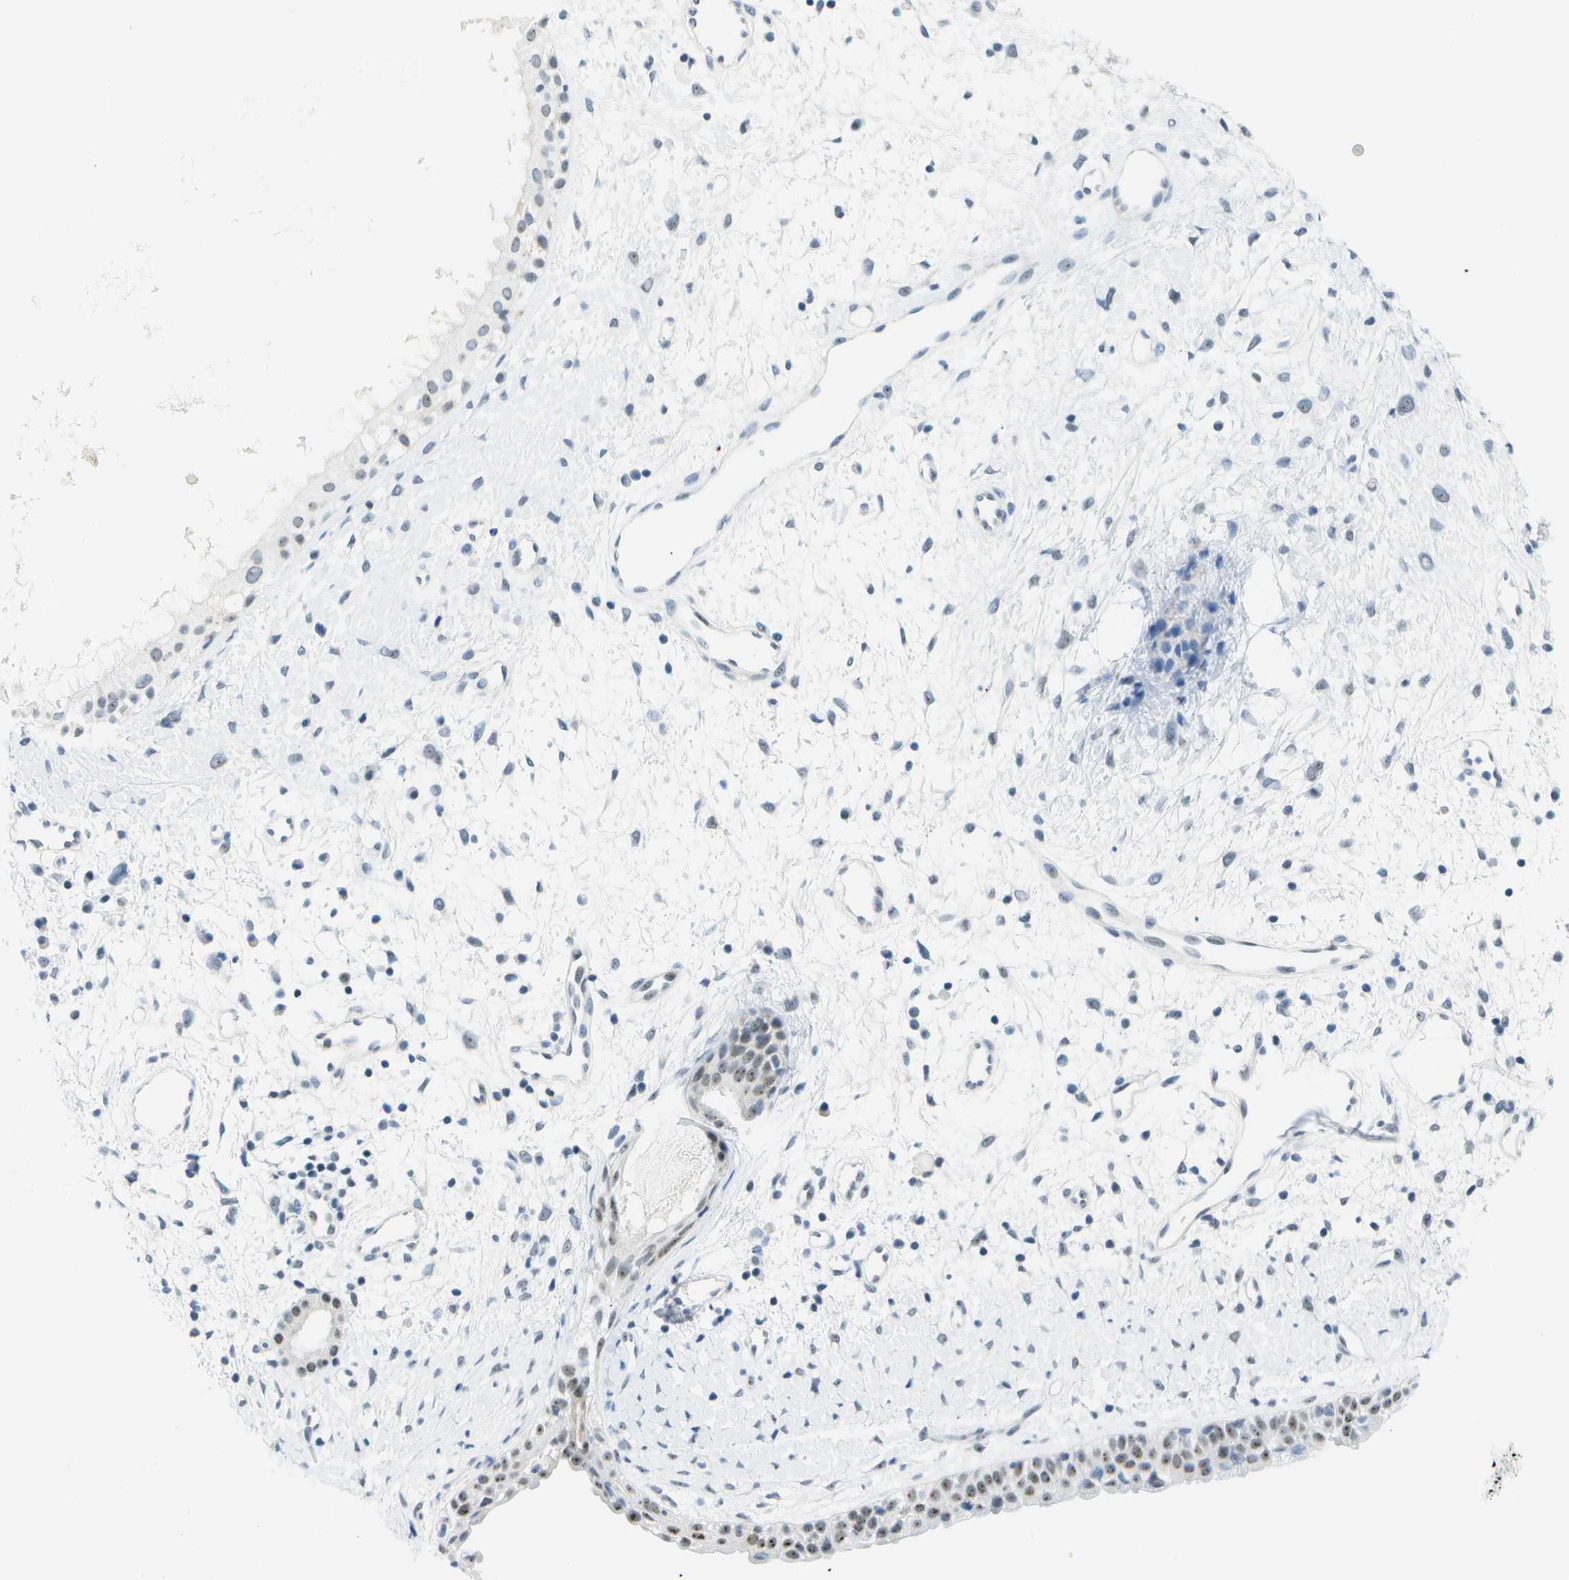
{"staining": {"intensity": "weak", "quantity": "<25%", "location": "nuclear"}, "tissue": "nasopharynx", "cell_type": "Respiratory epithelial cells", "image_type": "normal", "snomed": [{"axis": "morphology", "description": "Normal tissue, NOS"}, {"axis": "topography", "description": "Nasopharynx"}], "caption": "Nasopharynx stained for a protein using IHC exhibits no staining respiratory epithelial cells.", "gene": "PITHD1", "patient": {"sex": "male", "age": 22}}